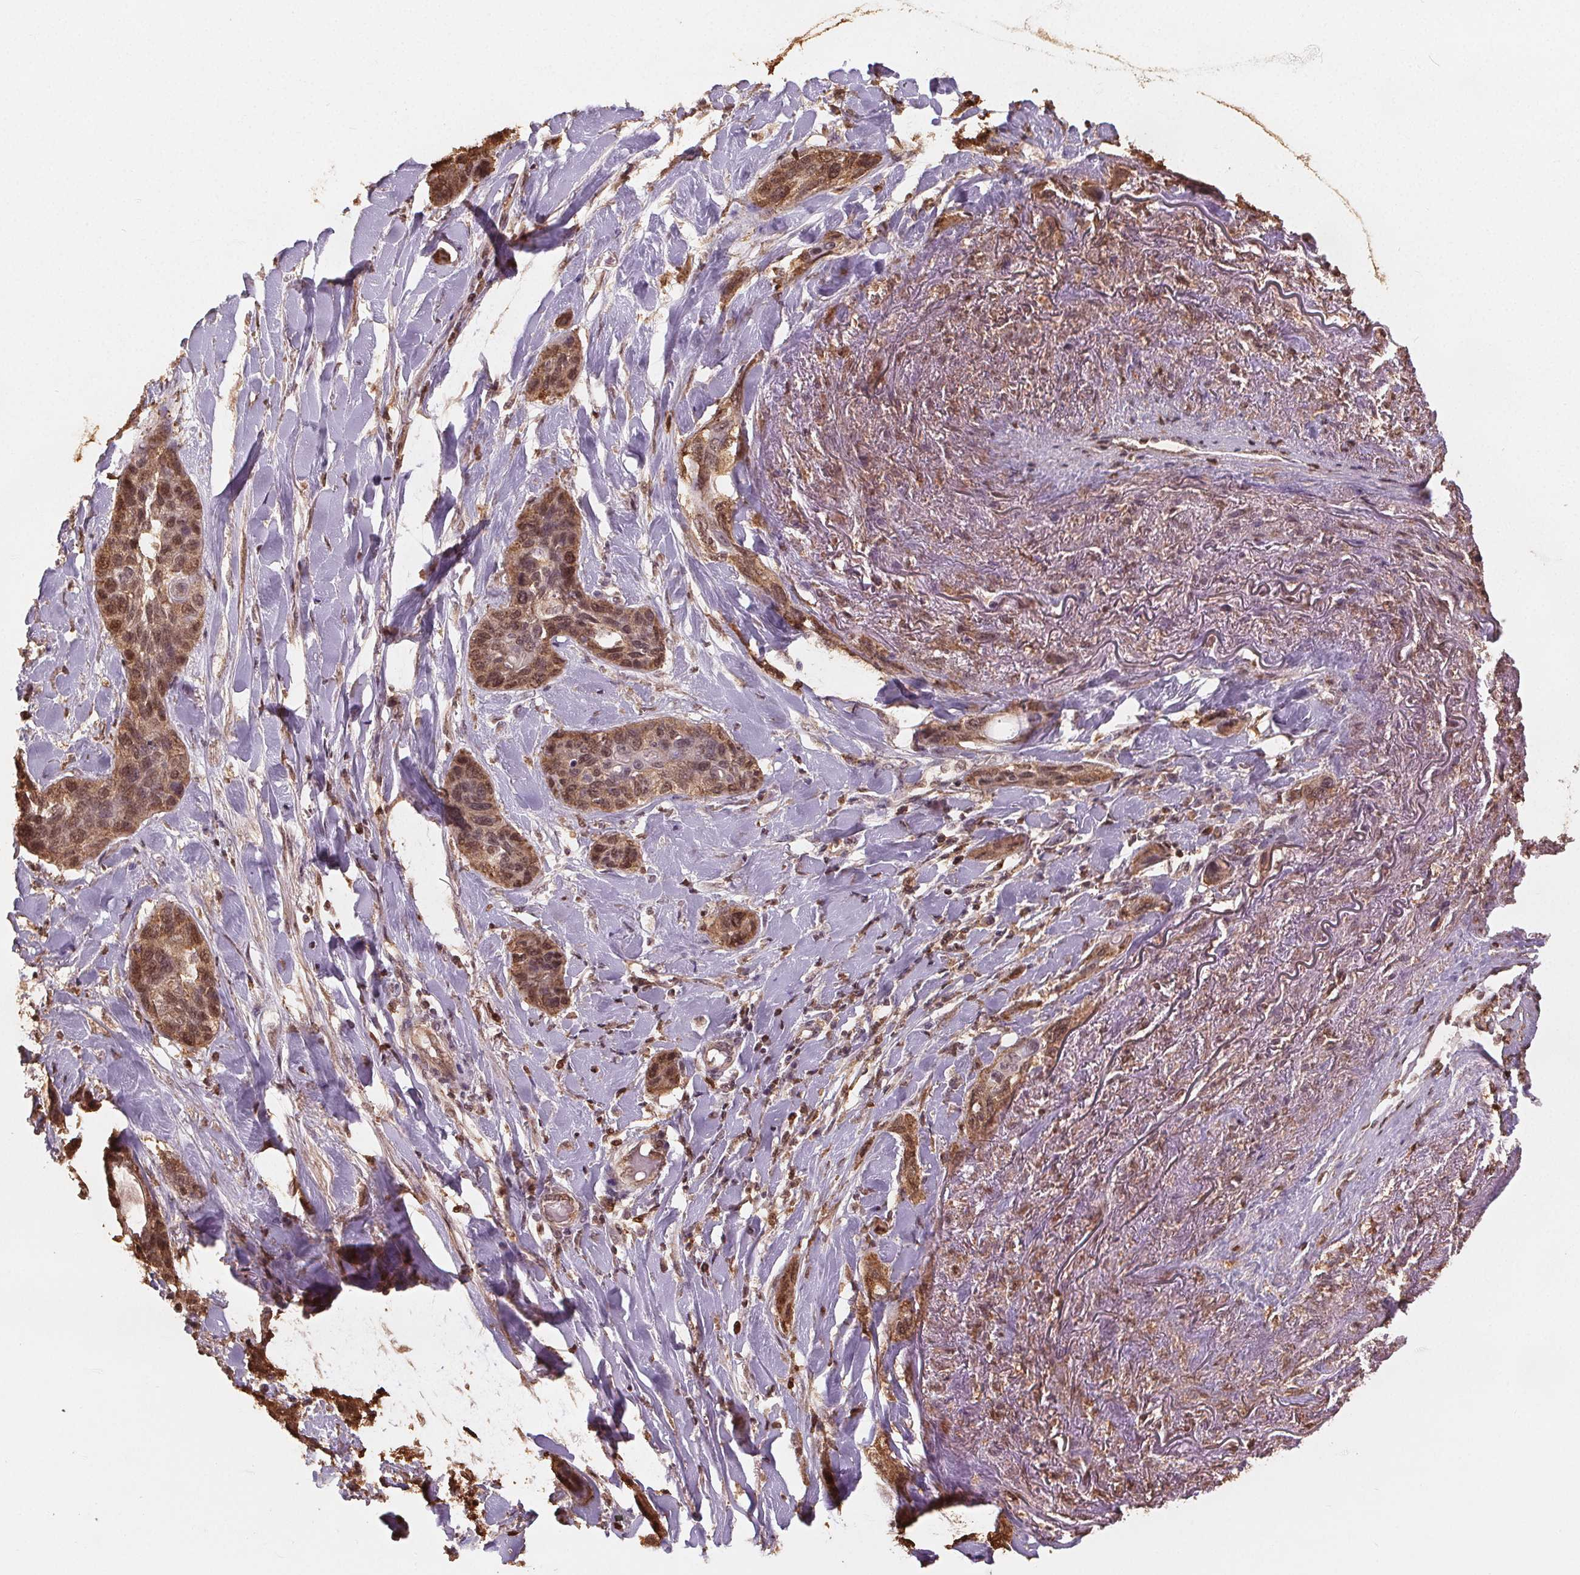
{"staining": {"intensity": "moderate", "quantity": ">75%", "location": "cytoplasmic/membranous,nuclear"}, "tissue": "lung cancer", "cell_type": "Tumor cells", "image_type": "cancer", "snomed": [{"axis": "morphology", "description": "Squamous cell carcinoma, NOS"}, {"axis": "topography", "description": "Lung"}], "caption": "Immunohistochemistry micrograph of lung squamous cell carcinoma stained for a protein (brown), which reveals medium levels of moderate cytoplasmic/membranous and nuclear positivity in approximately >75% of tumor cells.", "gene": "ENO1", "patient": {"sex": "female", "age": 70}}